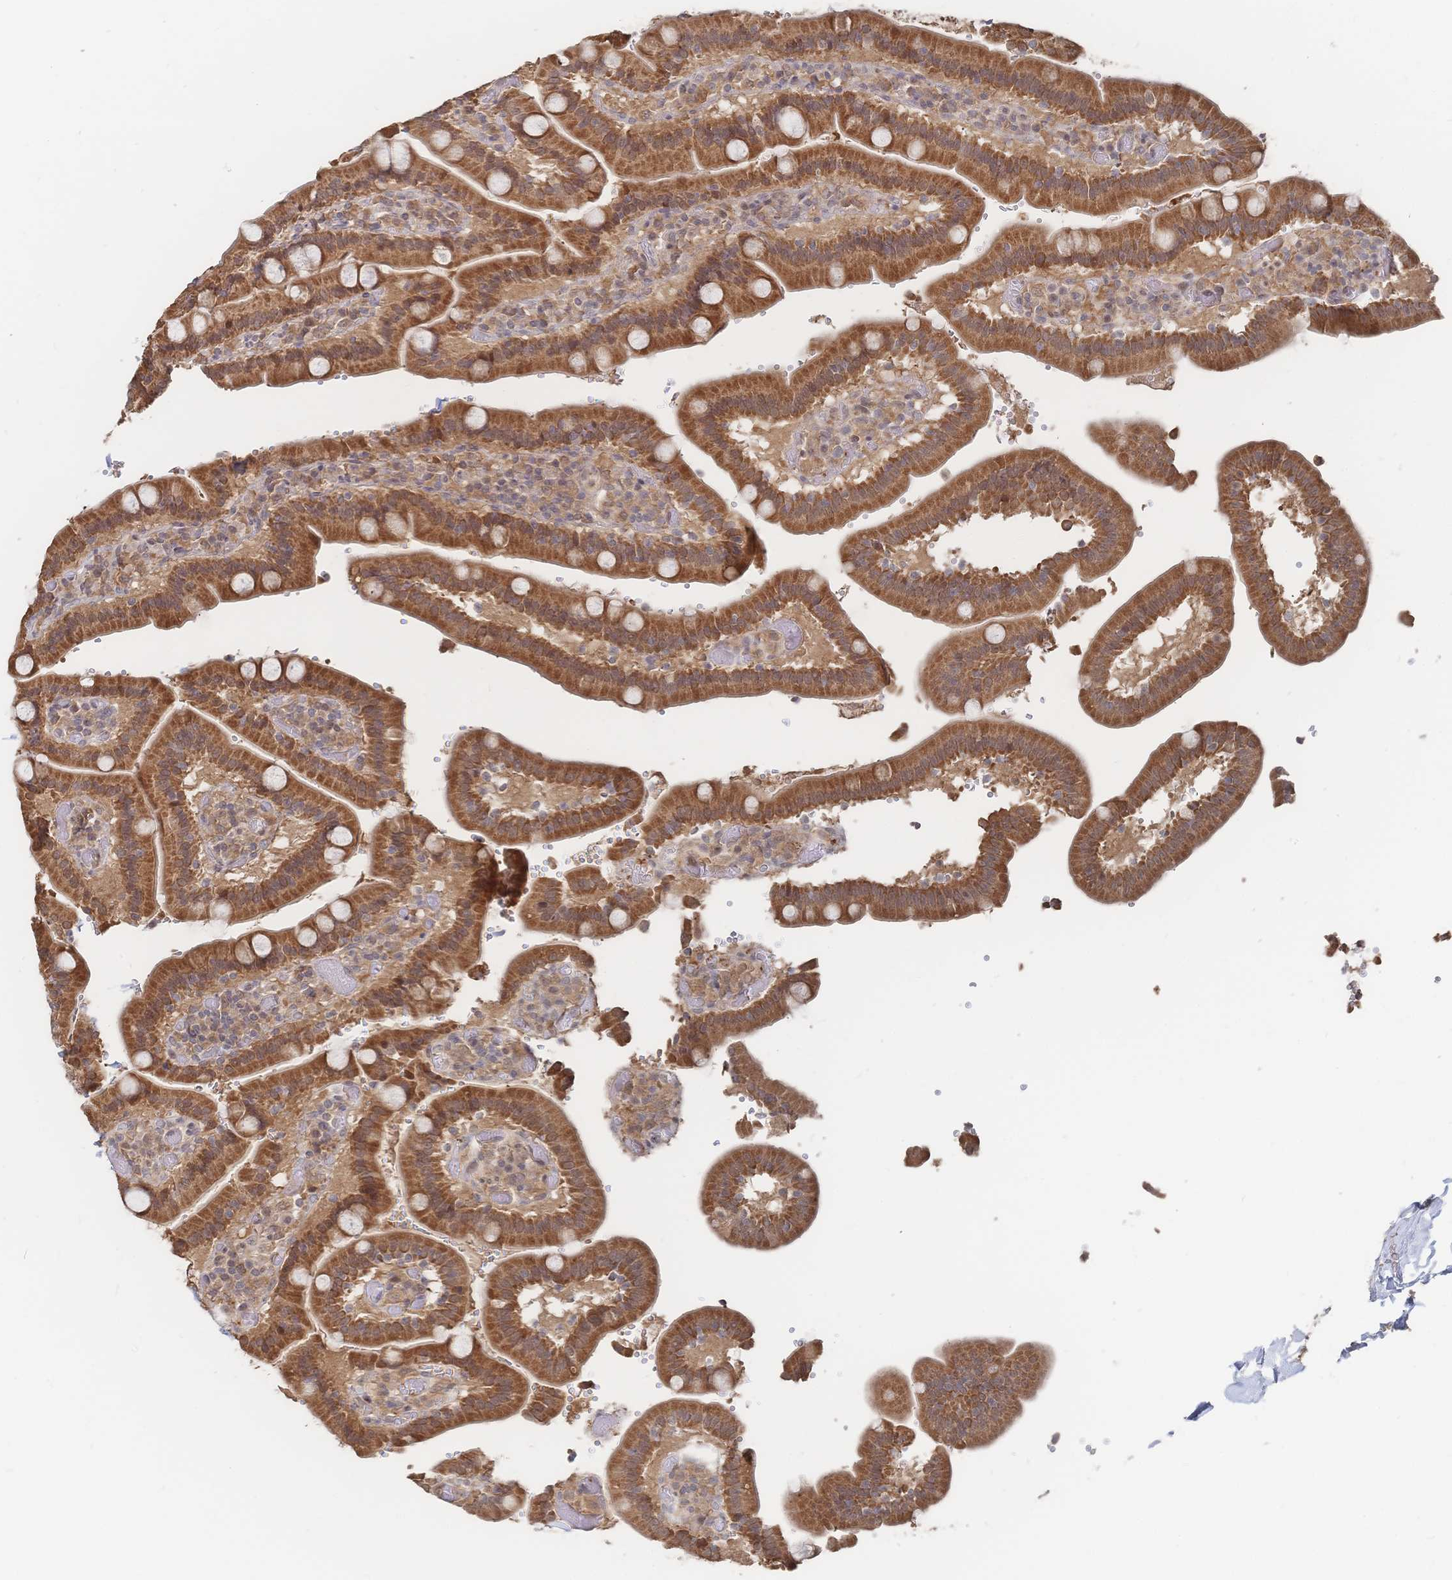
{"staining": {"intensity": "moderate", "quantity": ">75%", "location": "cytoplasmic/membranous"}, "tissue": "duodenum", "cell_type": "Glandular cells", "image_type": "normal", "snomed": [{"axis": "morphology", "description": "Normal tissue, NOS"}, {"axis": "topography", "description": "Duodenum"}], "caption": "Duodenum stained with a brown dye reveals moderate cytoplasmic/membranous positive positivity in about >75% of glandular cells.", "gene": "LRP5", "patient": {"sex": "female", "age": 62}}